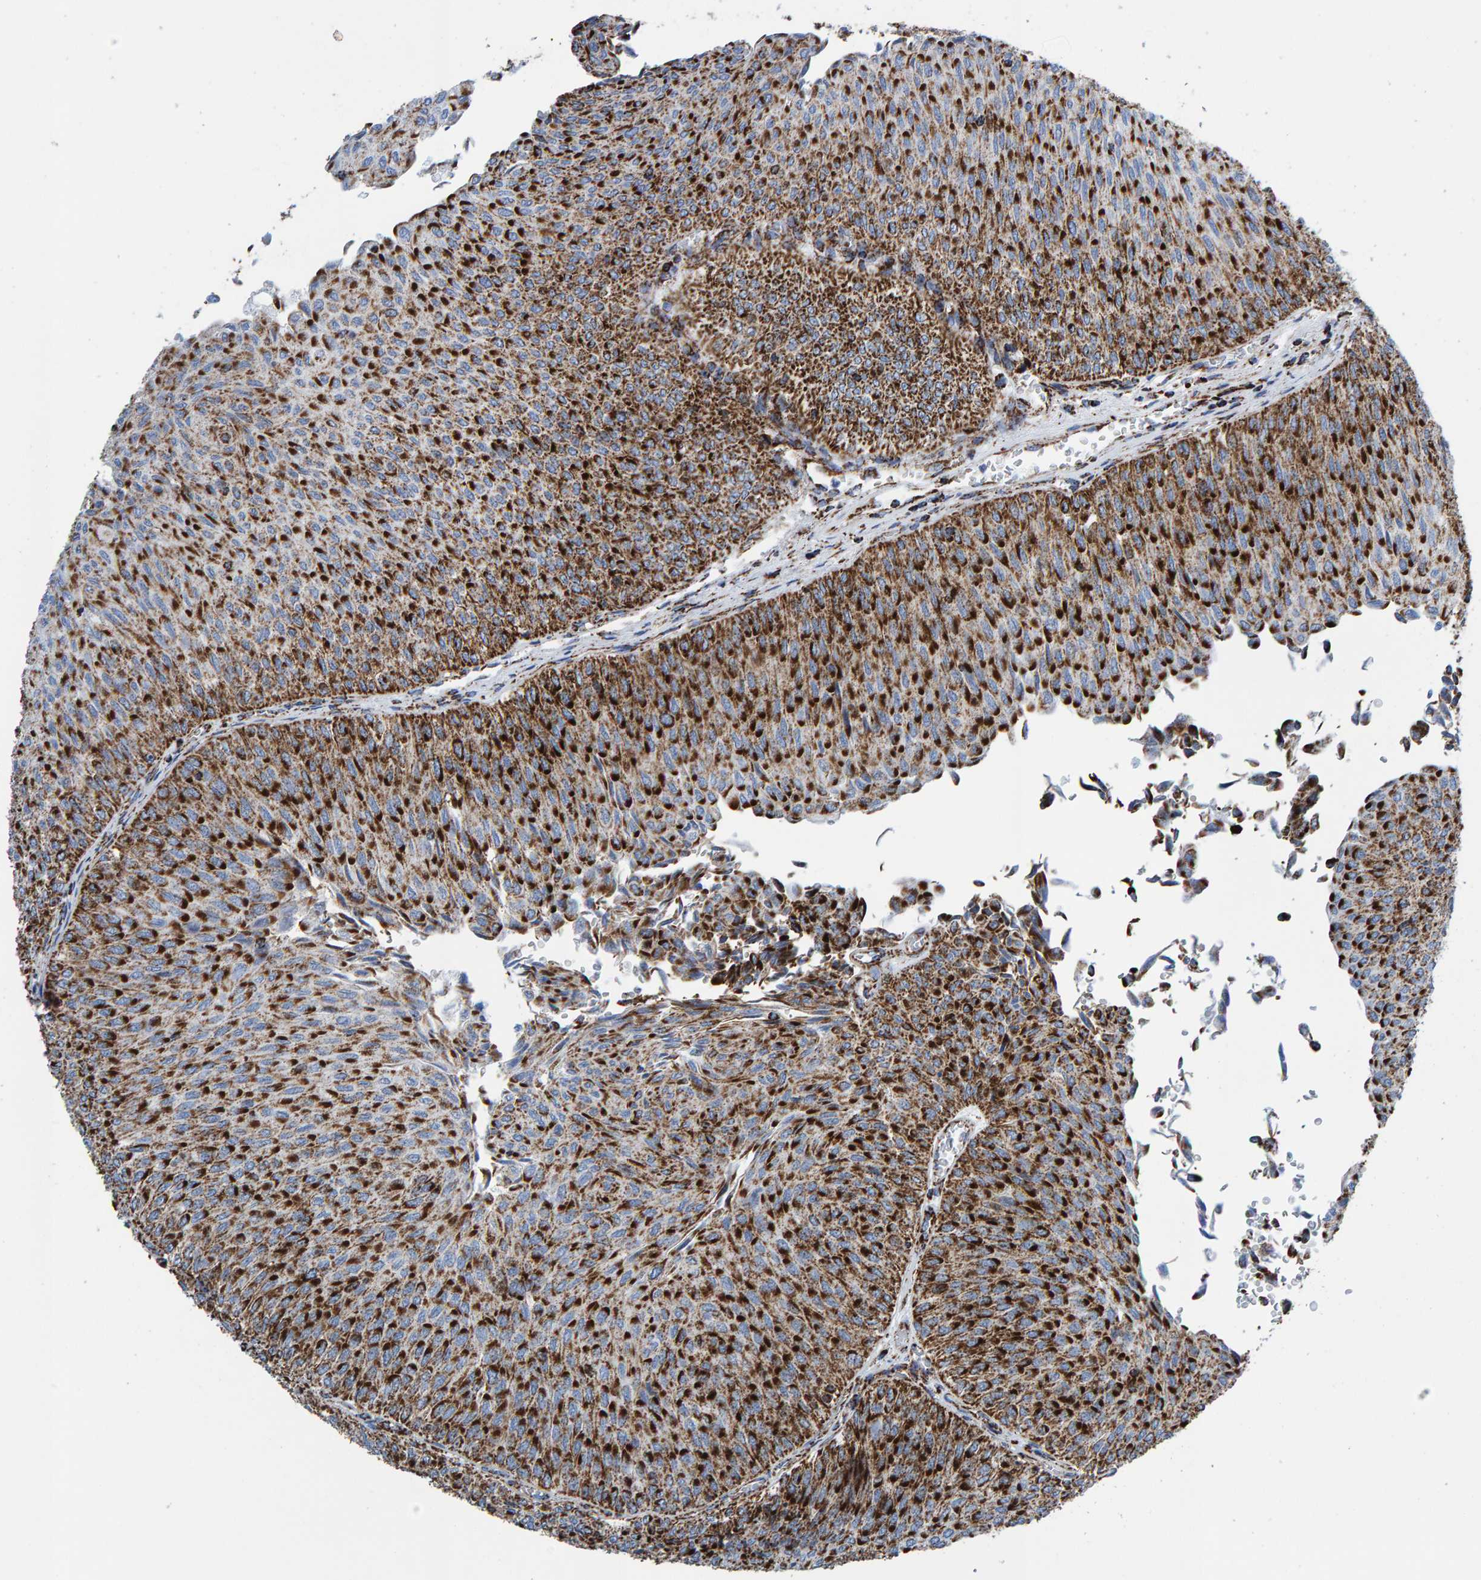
{"staining": {"intensity": "strong", "quantity": ">75%", "location": "cytoplasmic/membranous"}, "tissue": "urothelial cancer", "cell_type": "Tumor cells", "image_type": "cancer", "snomed": [{"axis": "morphology", "description": "Urothelial carcinoma, Low grade"}, {"axis": "topography", "description": "Urinary bladder"}], "caption": "Immunohistochemical staining of urothelial carcinoma (low-grade) exhibits high levels of strong cytoplasmic/membranous staining in about >75% of tumor cells.", "gene": "ENSG00000262660", "patient": {"sex": "male", "age": 78}}